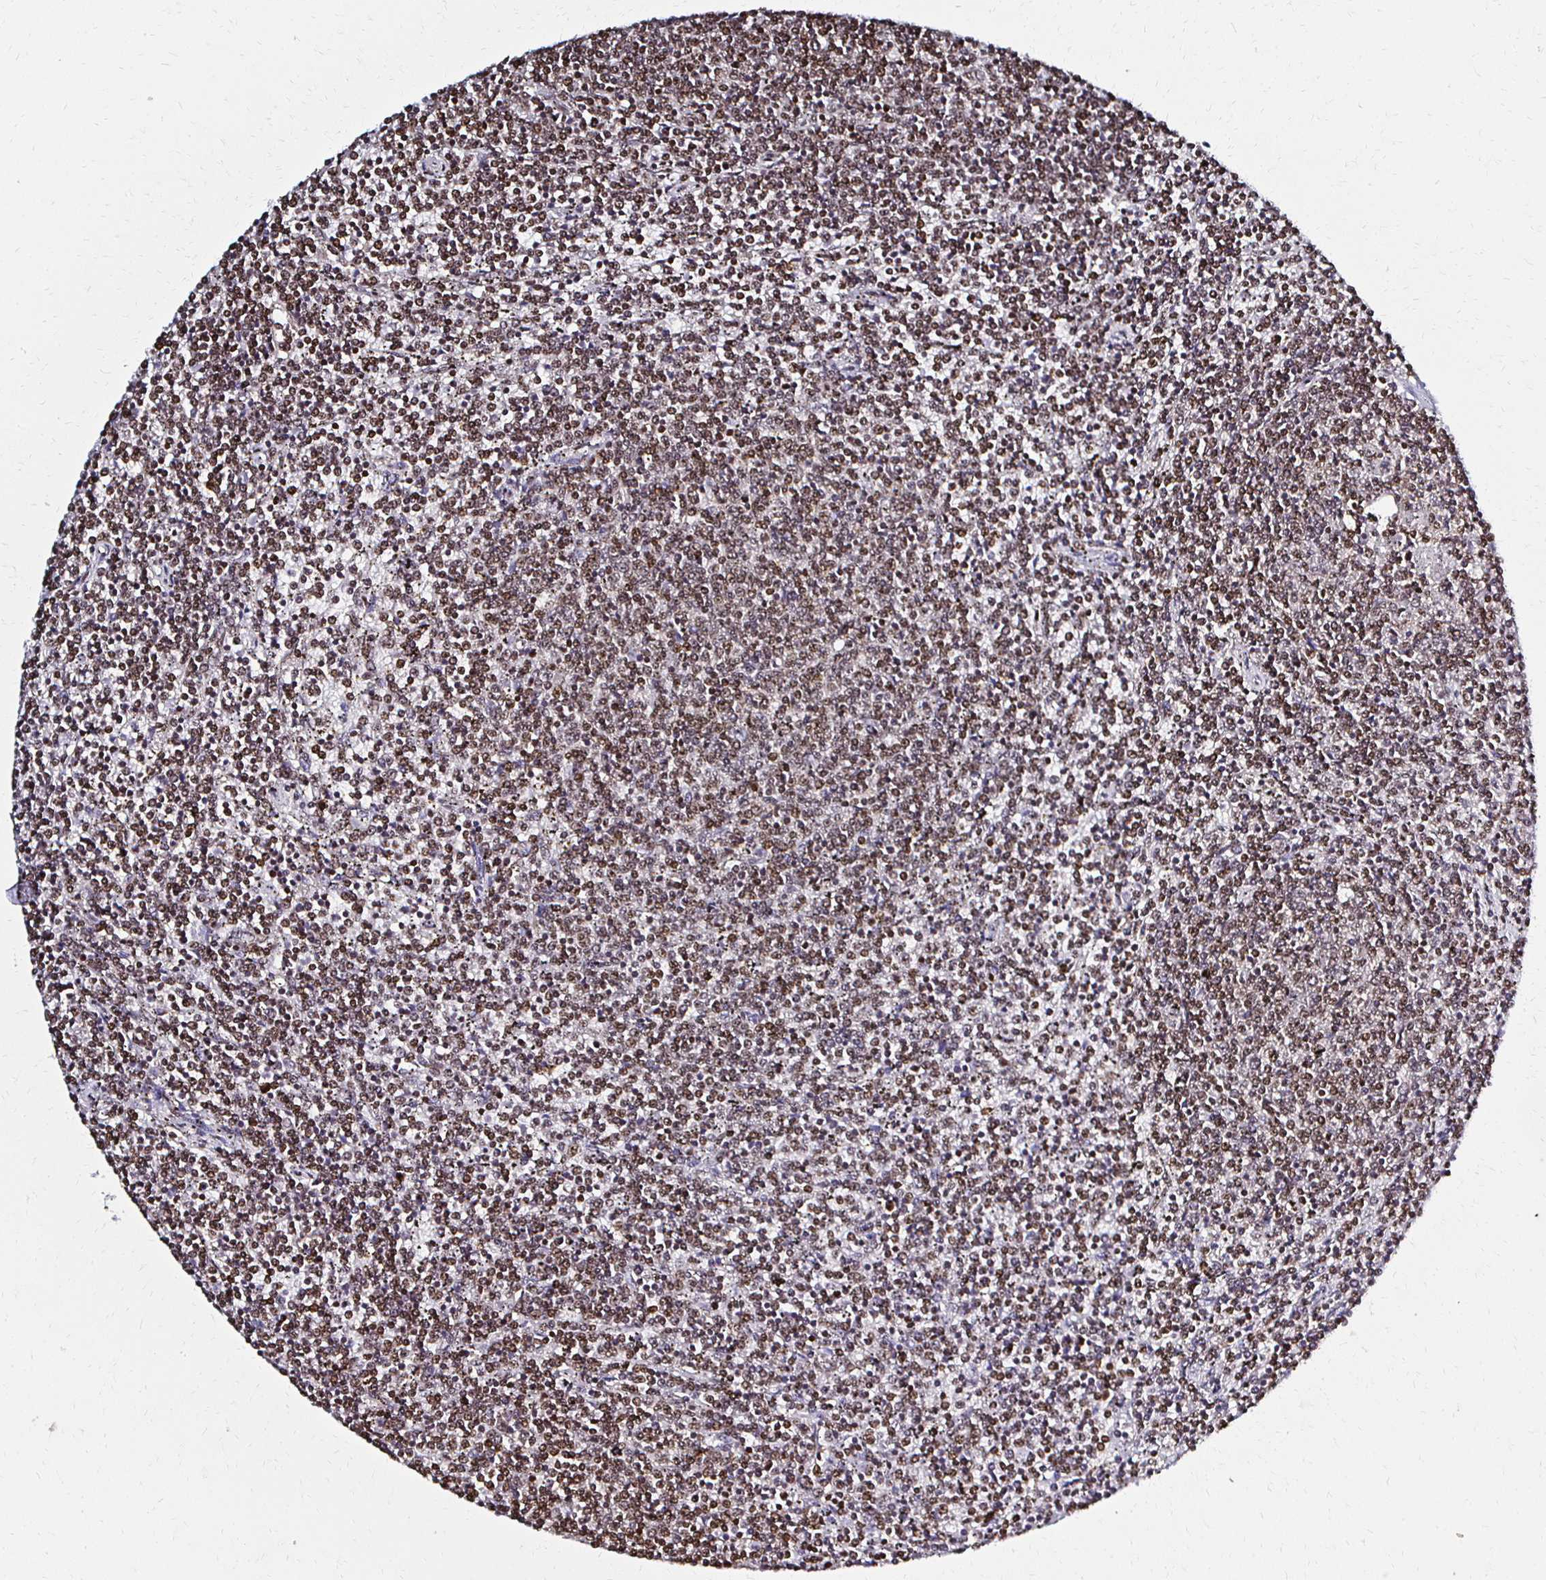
{"staining": {"intensity": "moderate", "quantity": ">75%", "location": "nuclear"}, "tissue": "lymphoma", "cell_type": "Tumor cells", "image_type": "cancer", "snomed": [{"axis": "morphology", "description": "Malignant lymphoma, non-Hodgkin's type, Low grade"}, {"axis": "topography", "description": "Spleen"}], "caption": "Brown immunohistochemical staining in low-grade malignant lymphoma, non-Hodgkin's type displays moderate nuclear positivity in approximately >75% of tumor cells. The staining is performed using DAB brown chromogen to label protein expression. The nuclei are counter-stained blue using hematoxylin.", "gene": "HOXA9", "patient": {"sex": "female", "age": 50}}